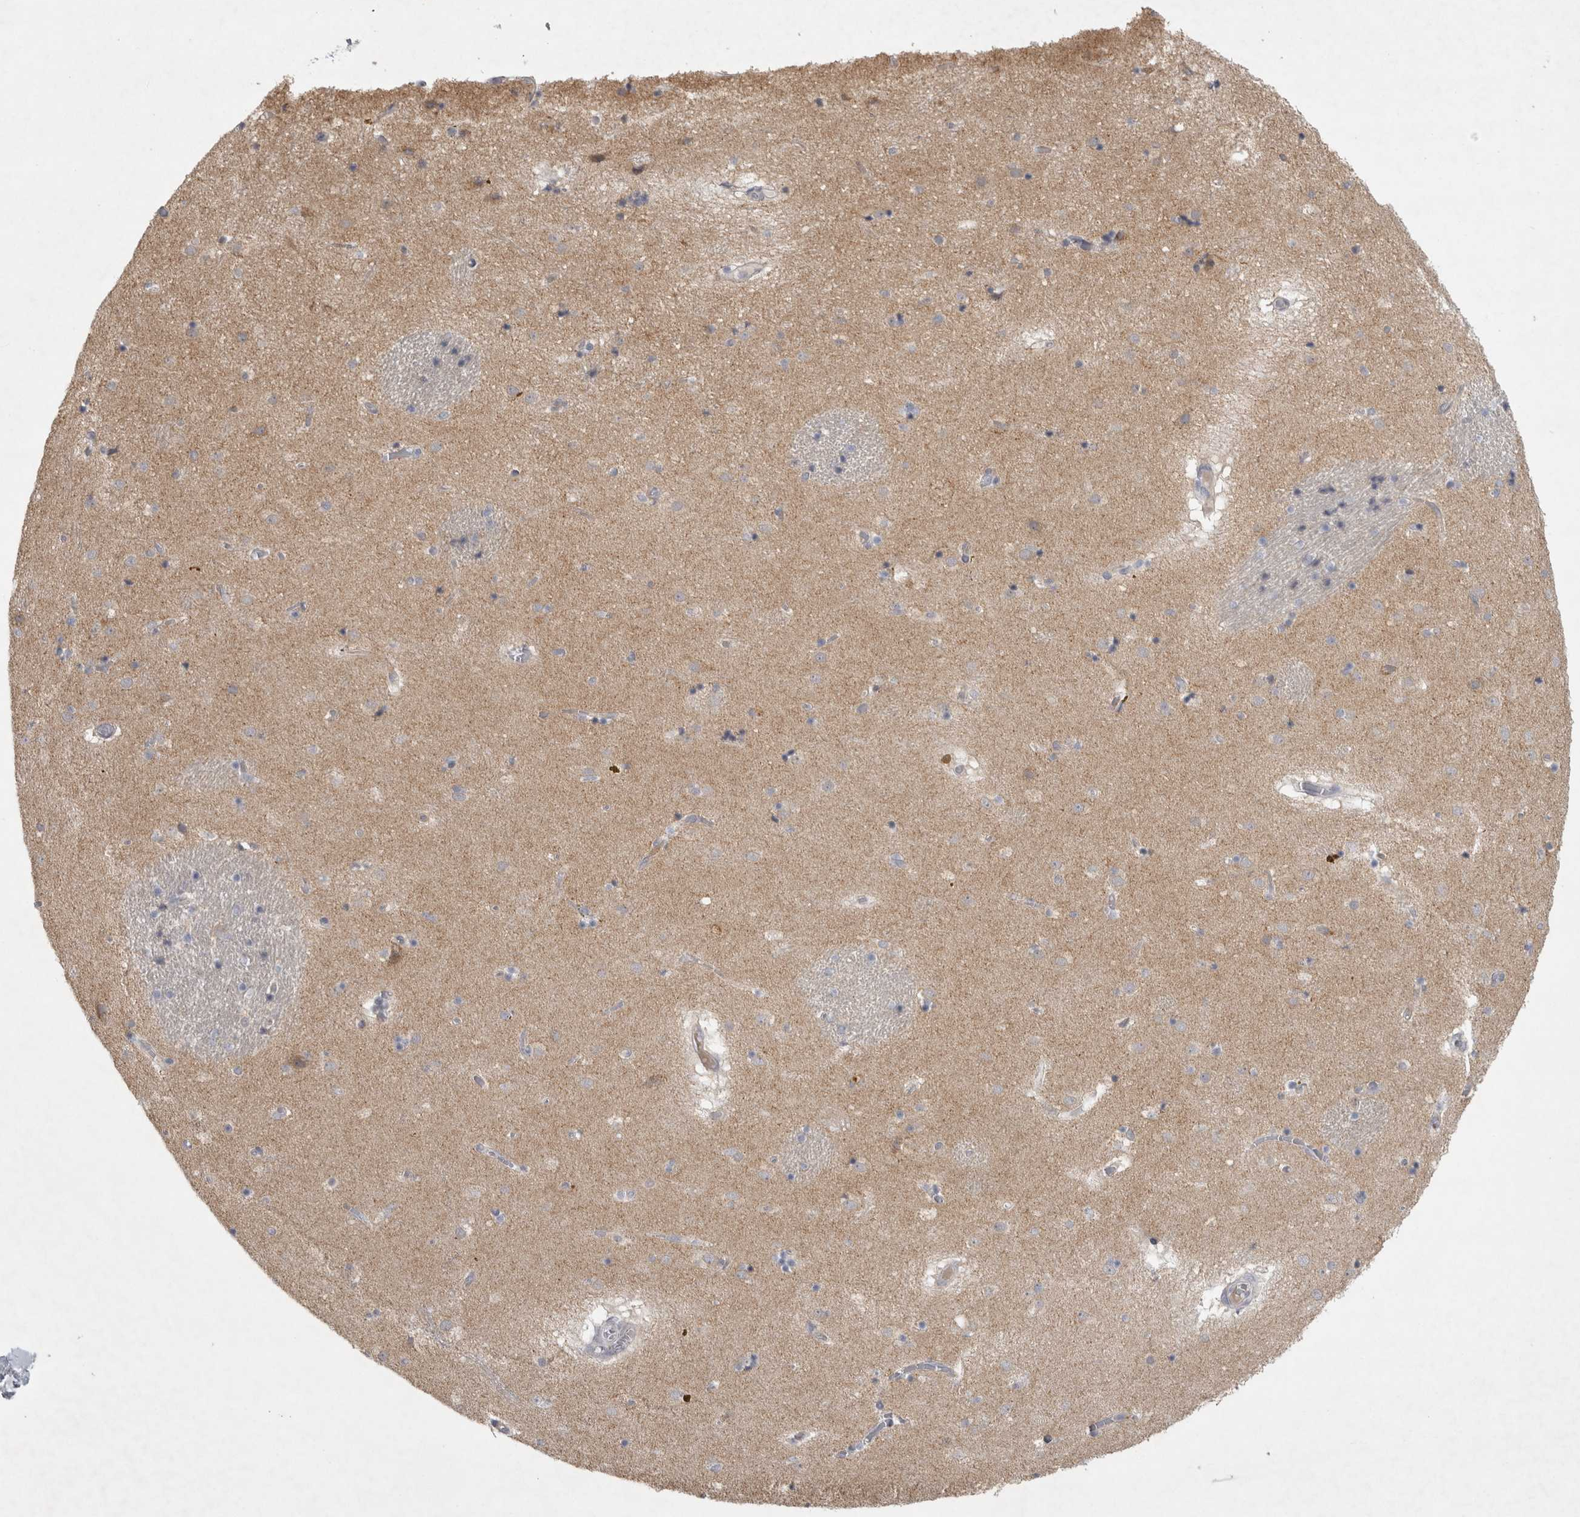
{"staining": {"intensity": "negative", "quantity": "none", "location": "none"}, "tissue": "caudate", "cell_type": "Glial cells", "image_type": "normal", "snomed": [{"axis": "morphology", "description": "Normal tissue, NOS"}, {"axis": "topography", "description": "Lateral ventricle wall"}], "caption": "High magnification brightfield microscopy of unremarkable caudate stained with DAB (3,3'-diaminobenzidine) (brown) and counterstained with hematoxylin (blue): glial cells show no significant expression. The staining is performed using DAB (3,3'-diaminobenzidine) brown chromogen with nuclei counter-stained in using hematoxylin.", "gene": "PTPRN2", "patient": {"sex": "male", "age": 70}}